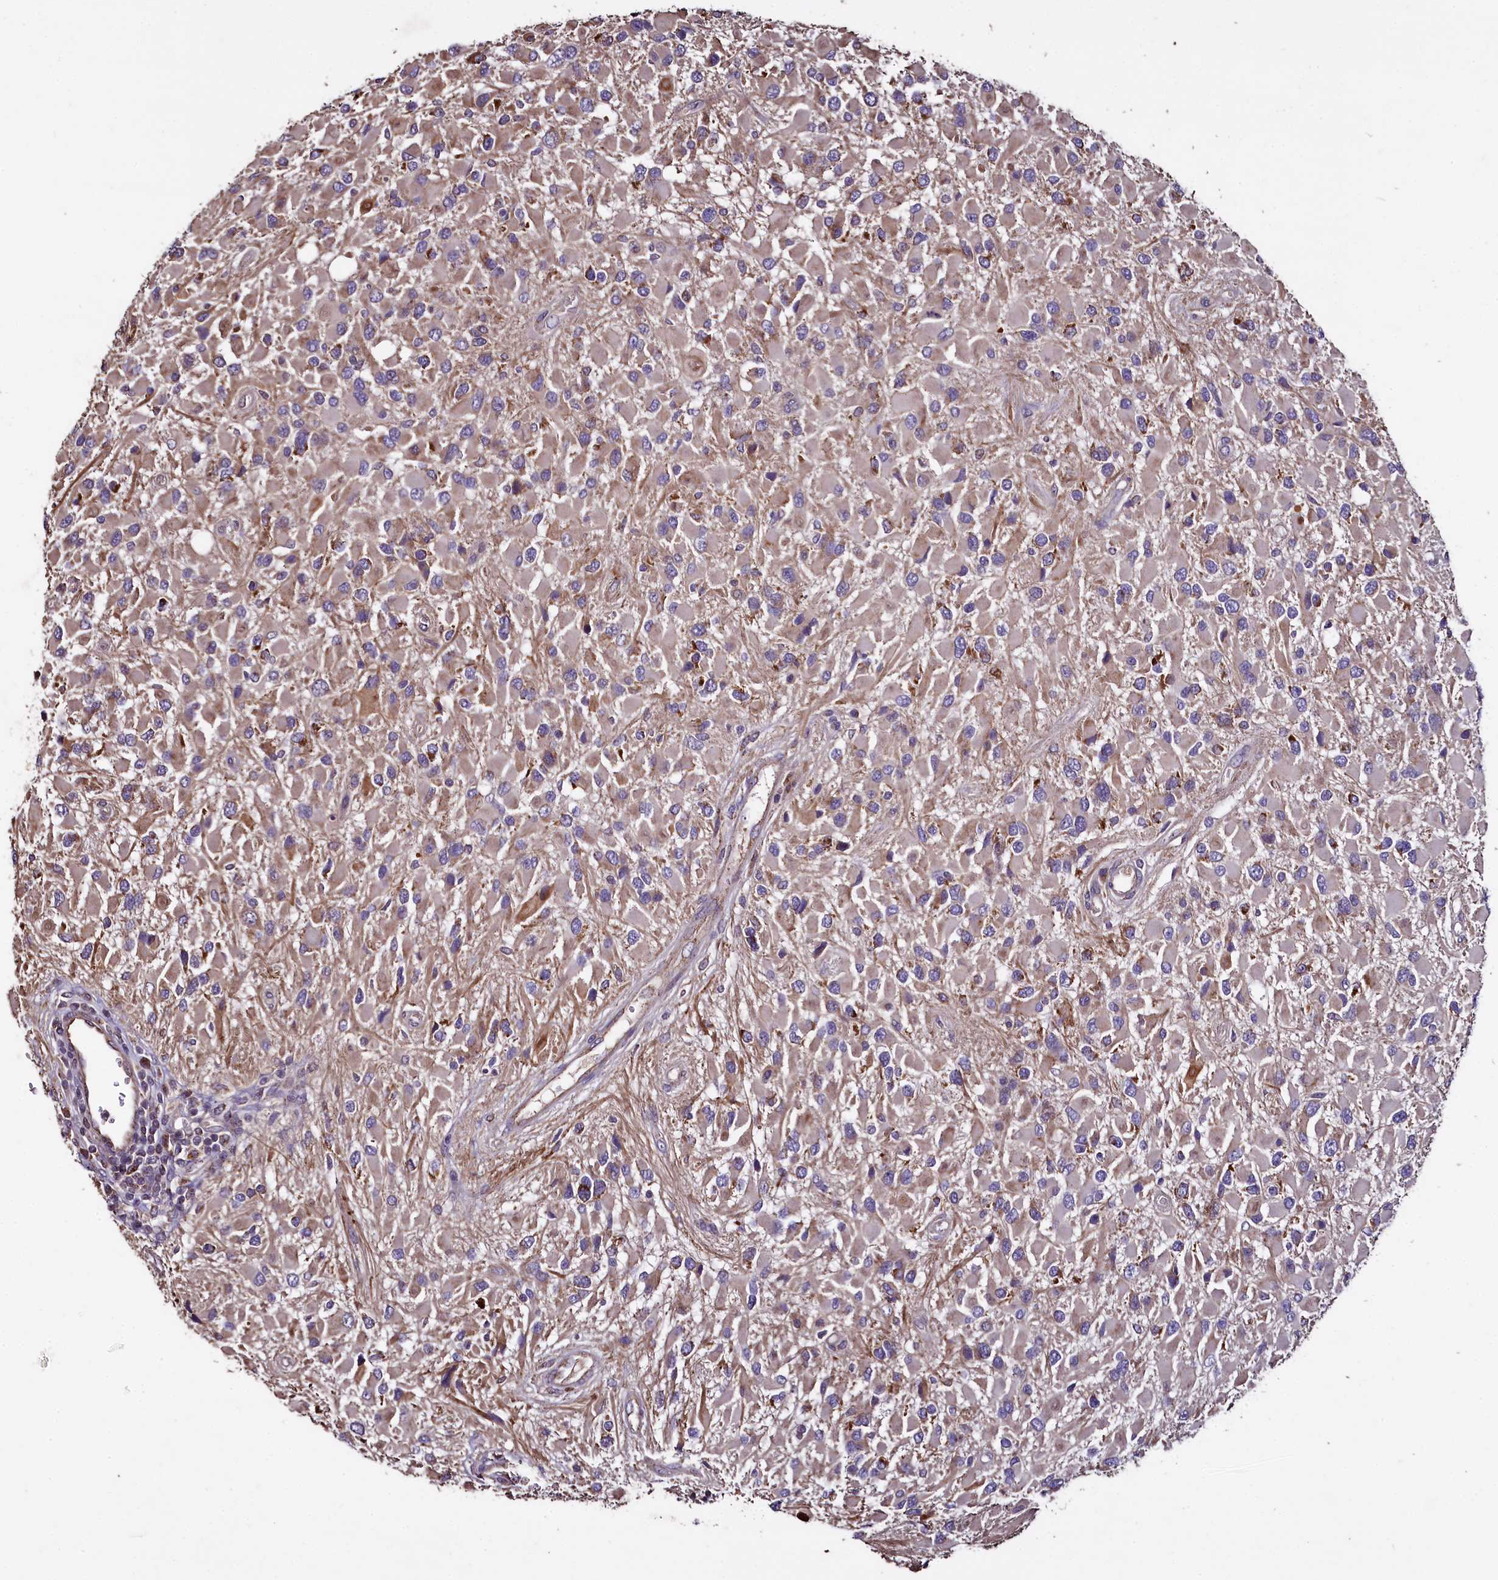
{"staining": {"intensity": "negative", "quantity": "none", "location": "none"}, "tissue": "glioma", "cell_type": "Tumor cells", "image_type": "cancer", "snomed": [{"axis": "morphology", "description": "Glioma, malignant, High grade"}, {"axis": "topography", "description": "Brain"}], "caption": "Immunohistochemistry of human glioma displays no positivity in tumor cells.", "gene": "COQ9", "patient": {"sex": "male", "age": 53}}